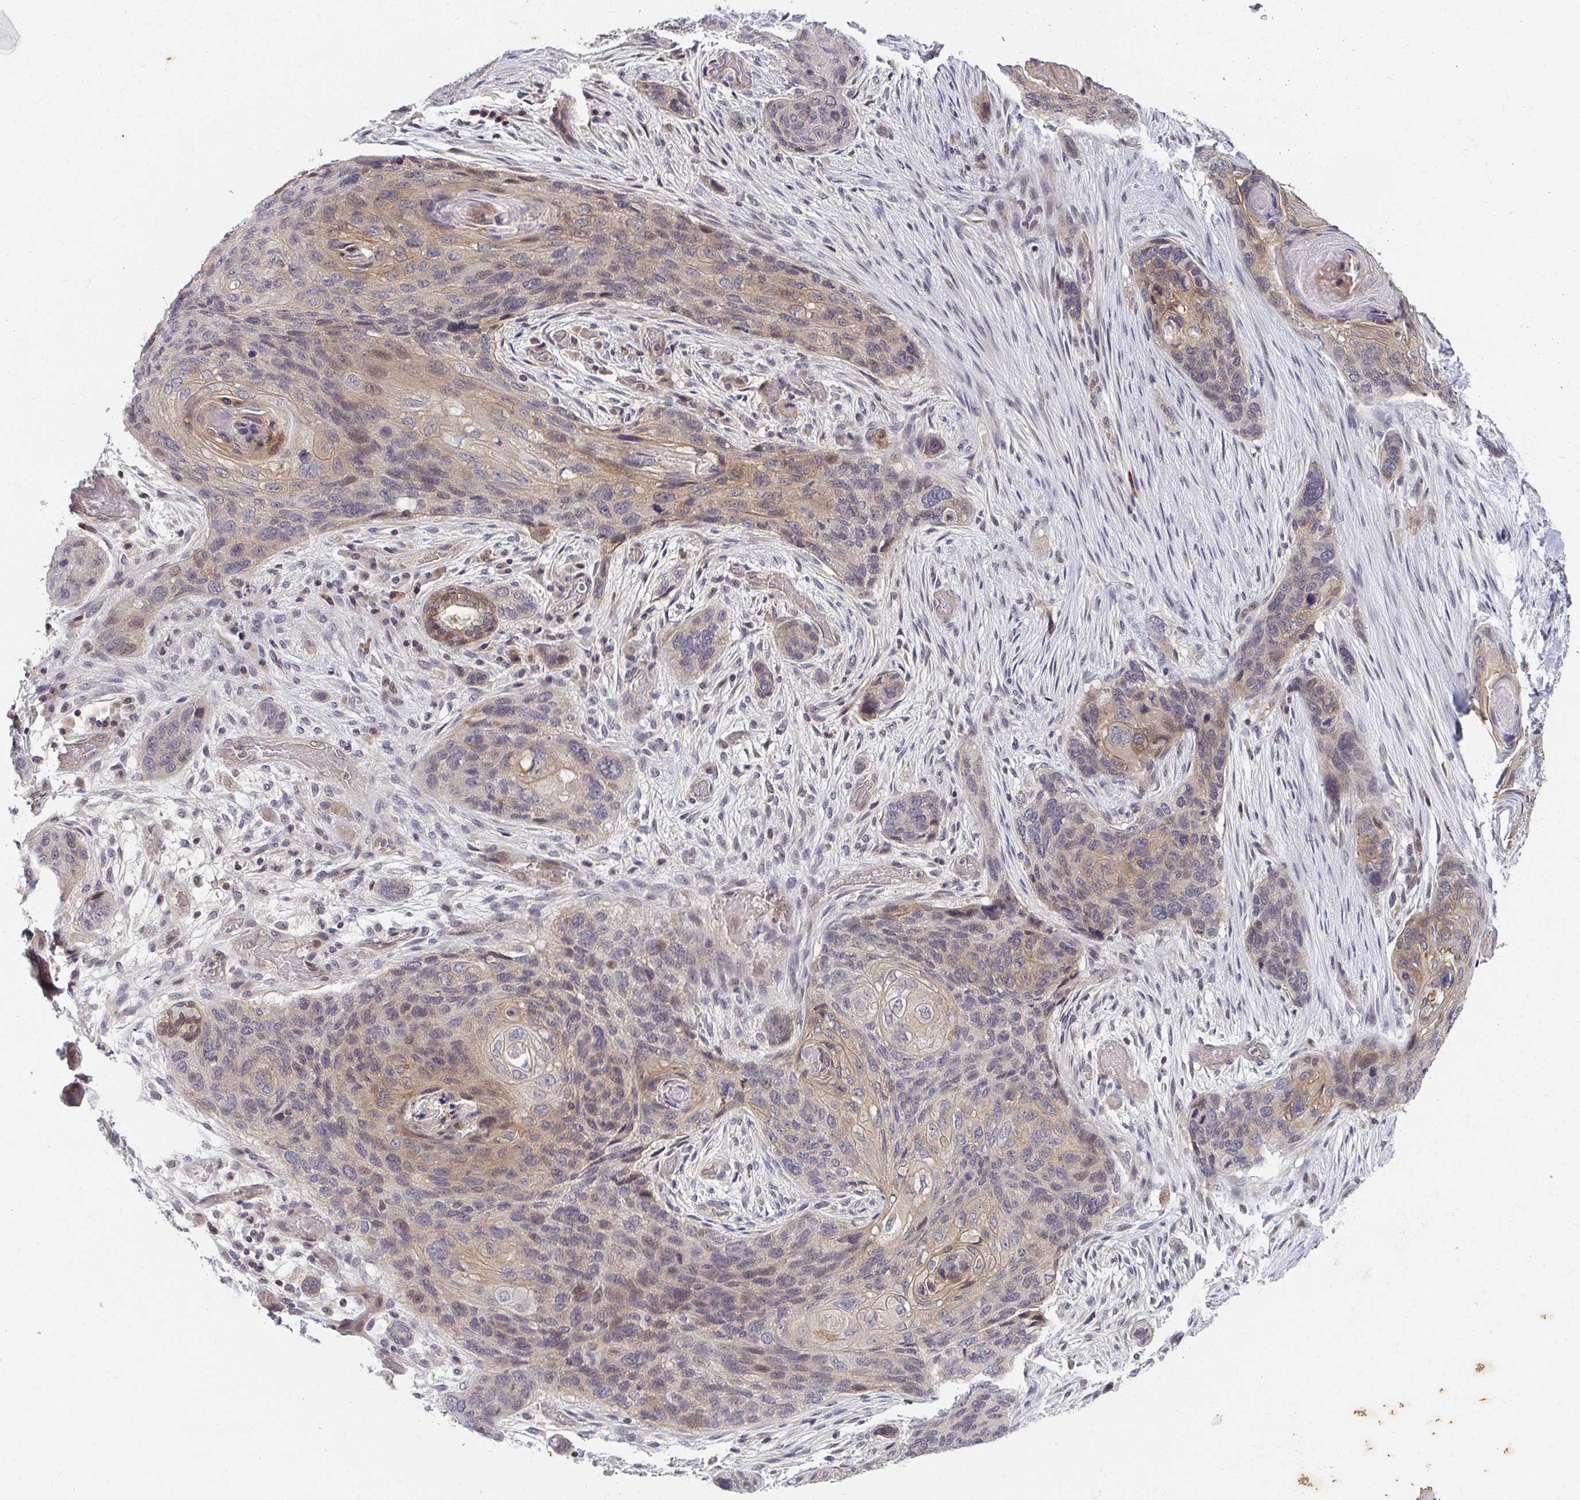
{"staining": {"intensity": "weak", "quantity": "<25%", "location": "cytoplasmic/membranous,nuclear"}, "tissue": "lung cancer", "cell_type": "Tumor cells", "image_type": "cancer", "snomed": [{"axis": "morphology", "description": "Squamous cell carcinoma, NOS"}, {"axis": "morphology", "description": "Squamous cell carcinoma, metastatic, NOS"}, {"axis": "topography", "description": "Lymph node"}, {"axis": "topography", "description": "Lung"}], "caption": "Immunohistochemistry (IHC) photomicrograph of neoplastic tissue: human lung cancer stained with DAB shows no significant protein positivity in tumor cells. Nuclei are stained in blue.", "gene": "ANK3", "patient": {"sex": "male", "age": 41}}